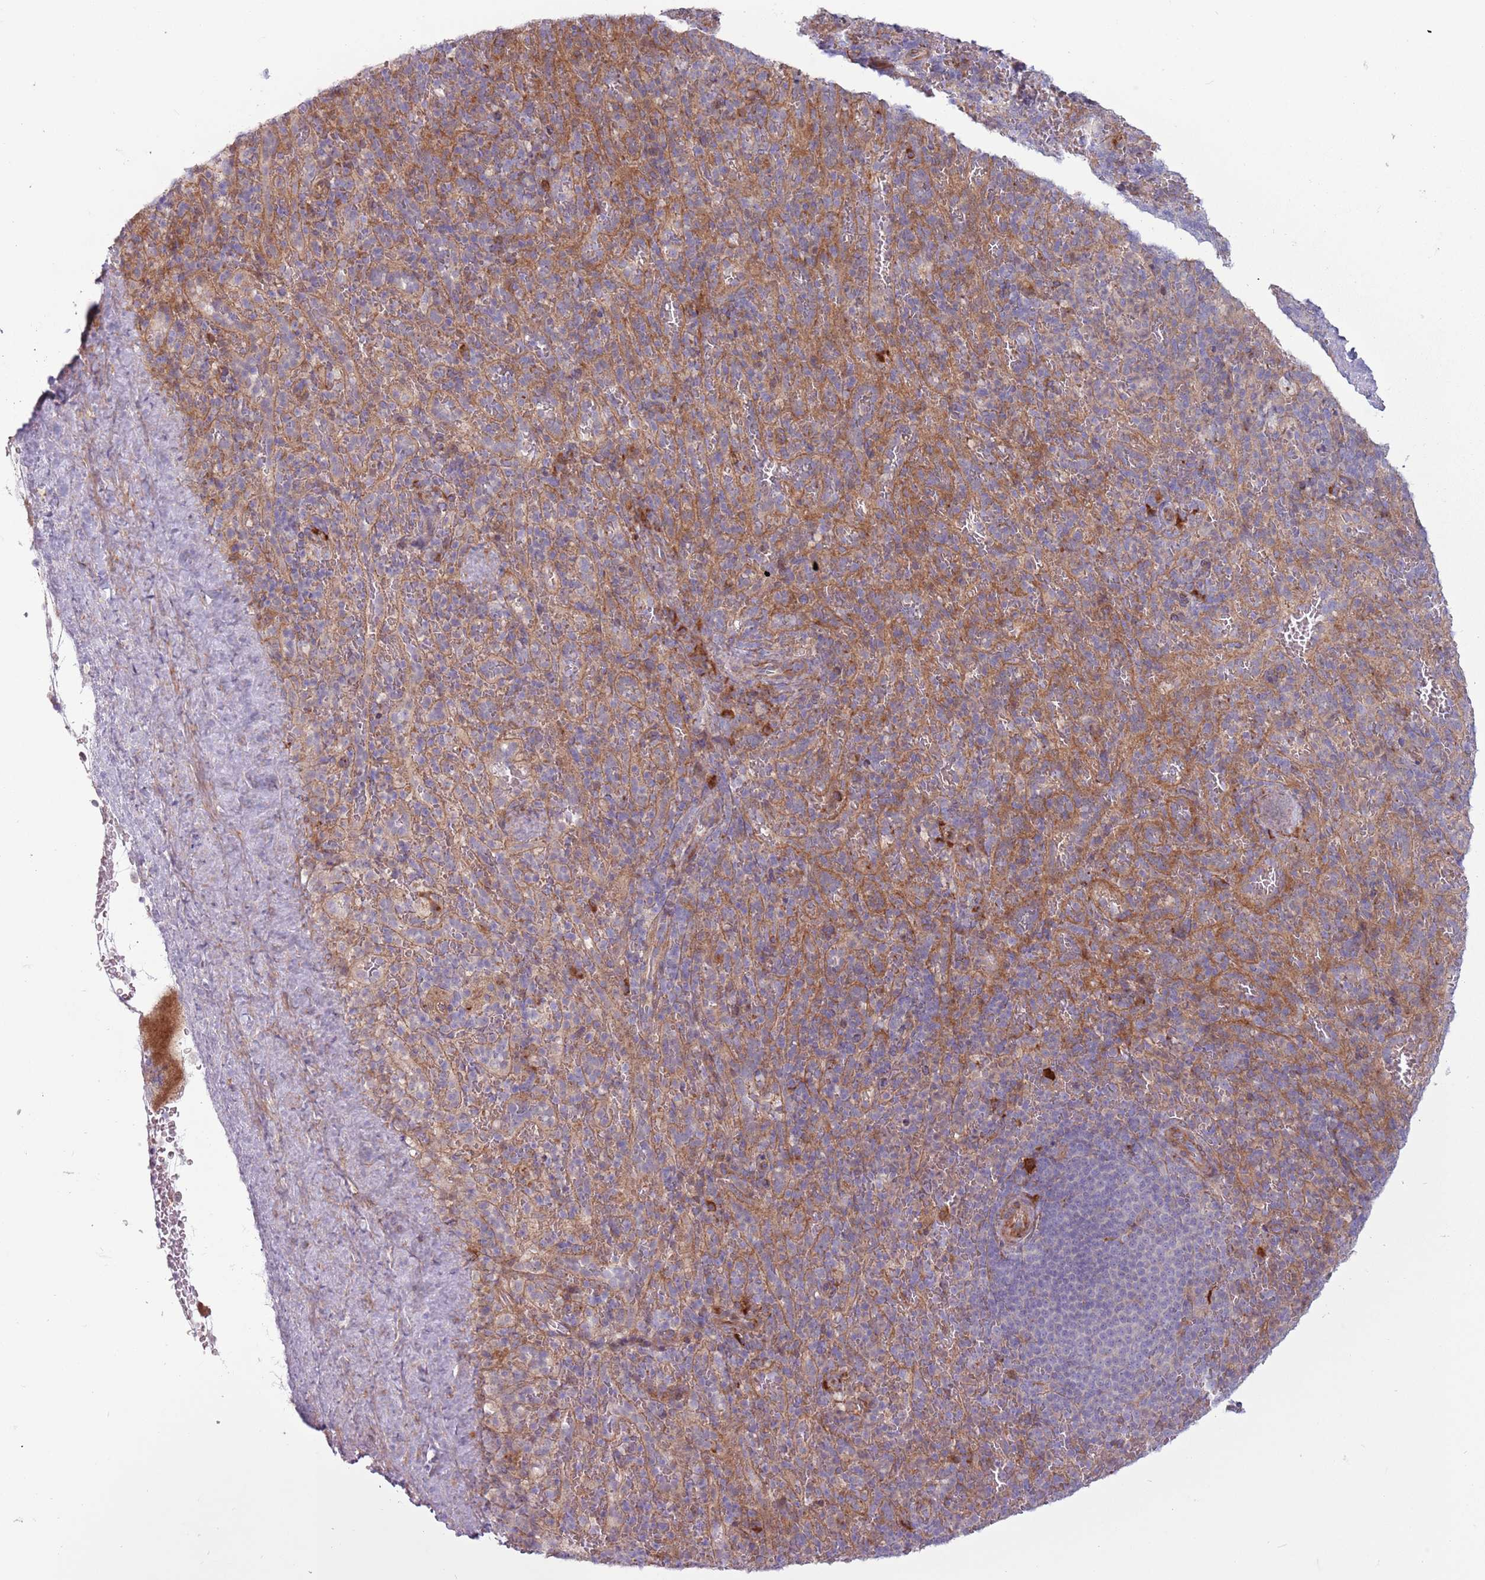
{"staining": {"intensity": "moderate", "quantity": "<25%", "location": "cytoplasmic/membranous"}, "tissue": "spleen", "cell_type": "Cells in red pulp", "image_type": "normal", "snomed": [{"axis": "morphology", "description": "Normal tissue, NOS"}, {"axis": "topography", "description": "Spleen"}], "caption": "IHC (DAB) staining of normal spleen reveals moderate cytoplasmic/membranous protein staining in approximately <25% of cells in red pulp. (DAB (3,3'-diaminobenzidine) = brown stain, brightfield microscopy at high magnification).", "gene": "CCDC150", "patient": {"sex": "female", "age": 21}}